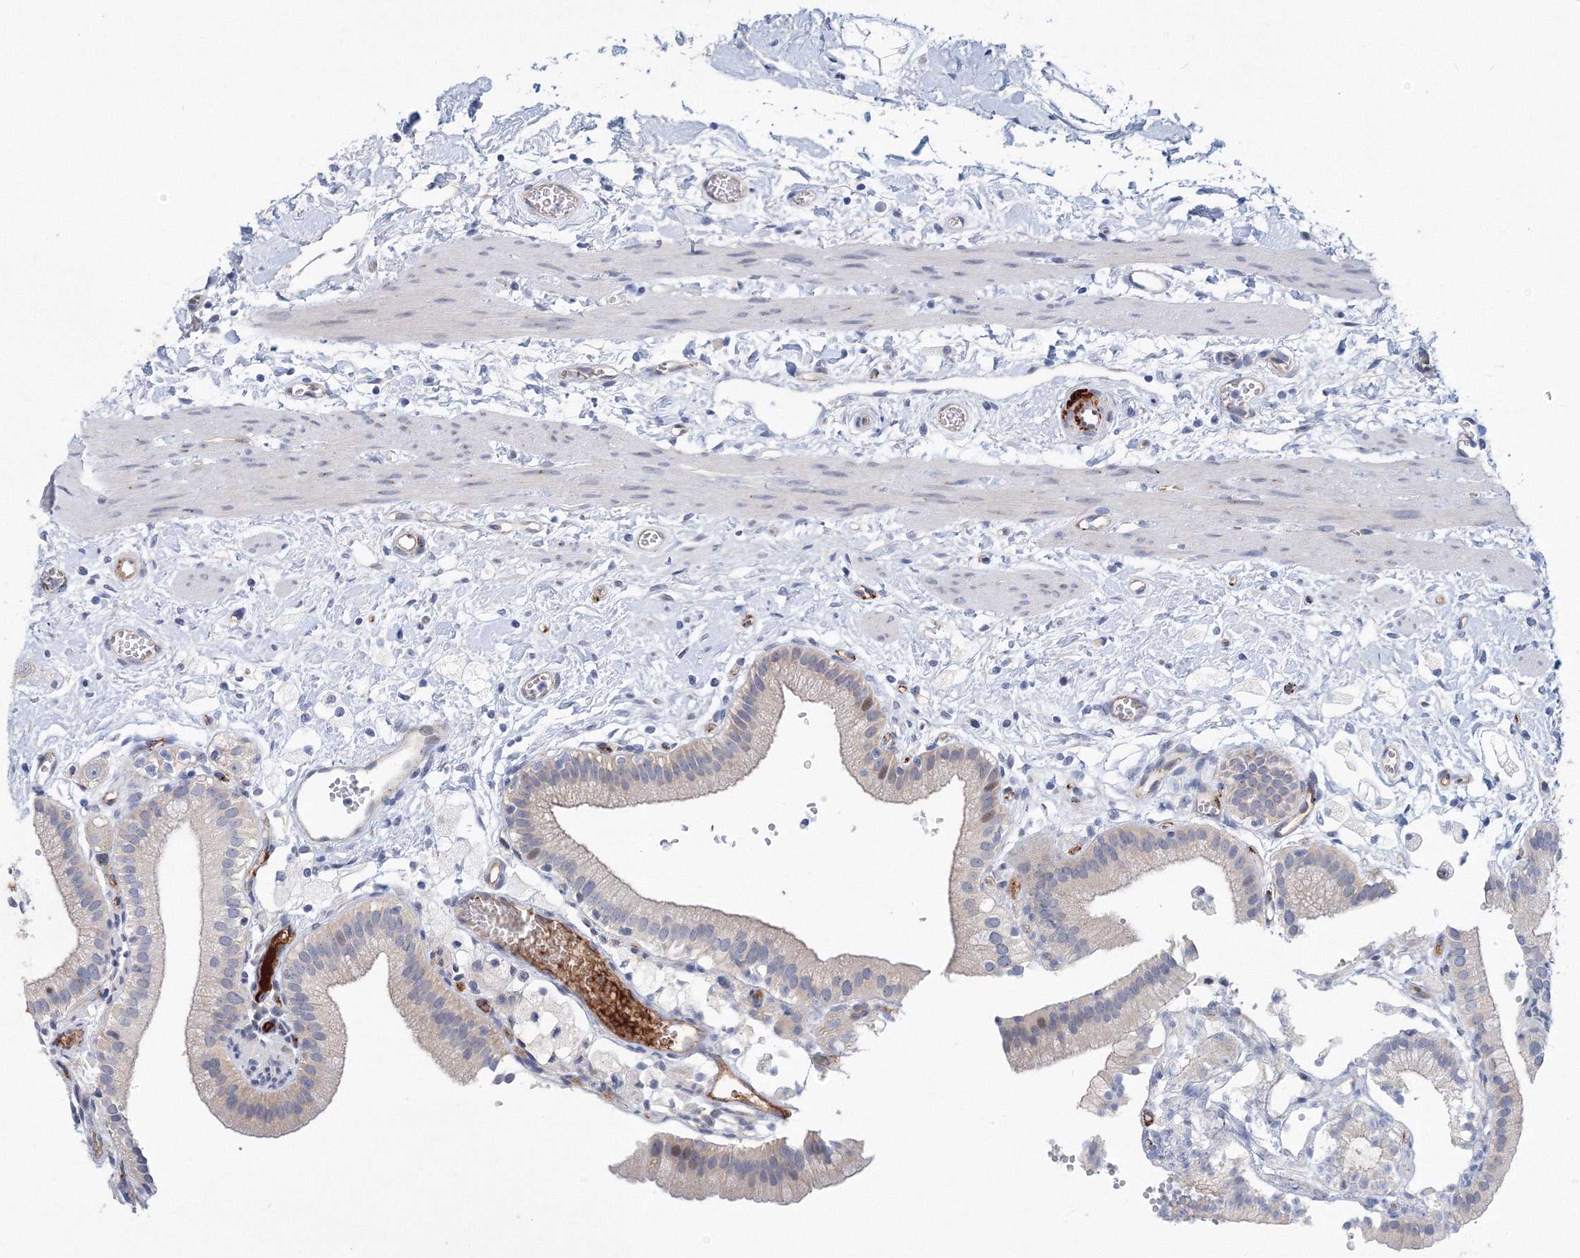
{"staining": {"intensity": "weak", "quantity": "<25%", "location": "cytoplasmic/membranous"}, "tissue": "gallbladder", "cell_type": "Glandular cells", "image_type": "normal", "snomed": [{"axis": "morphology", "description": "Normal tissue, NOS"}, {"axis": "topography", "description": "Gallbladder"}], "caption": "IHC micrograph of normal gallbladder stained for a protein (brown), which reveals no positivity in glandular cells. The staining is performed using DAB brown chromogen with nuclei counter-stained in using hematoxylin.", "gene": "TANC1", "patient": {"sex": "male", "age": 55}}